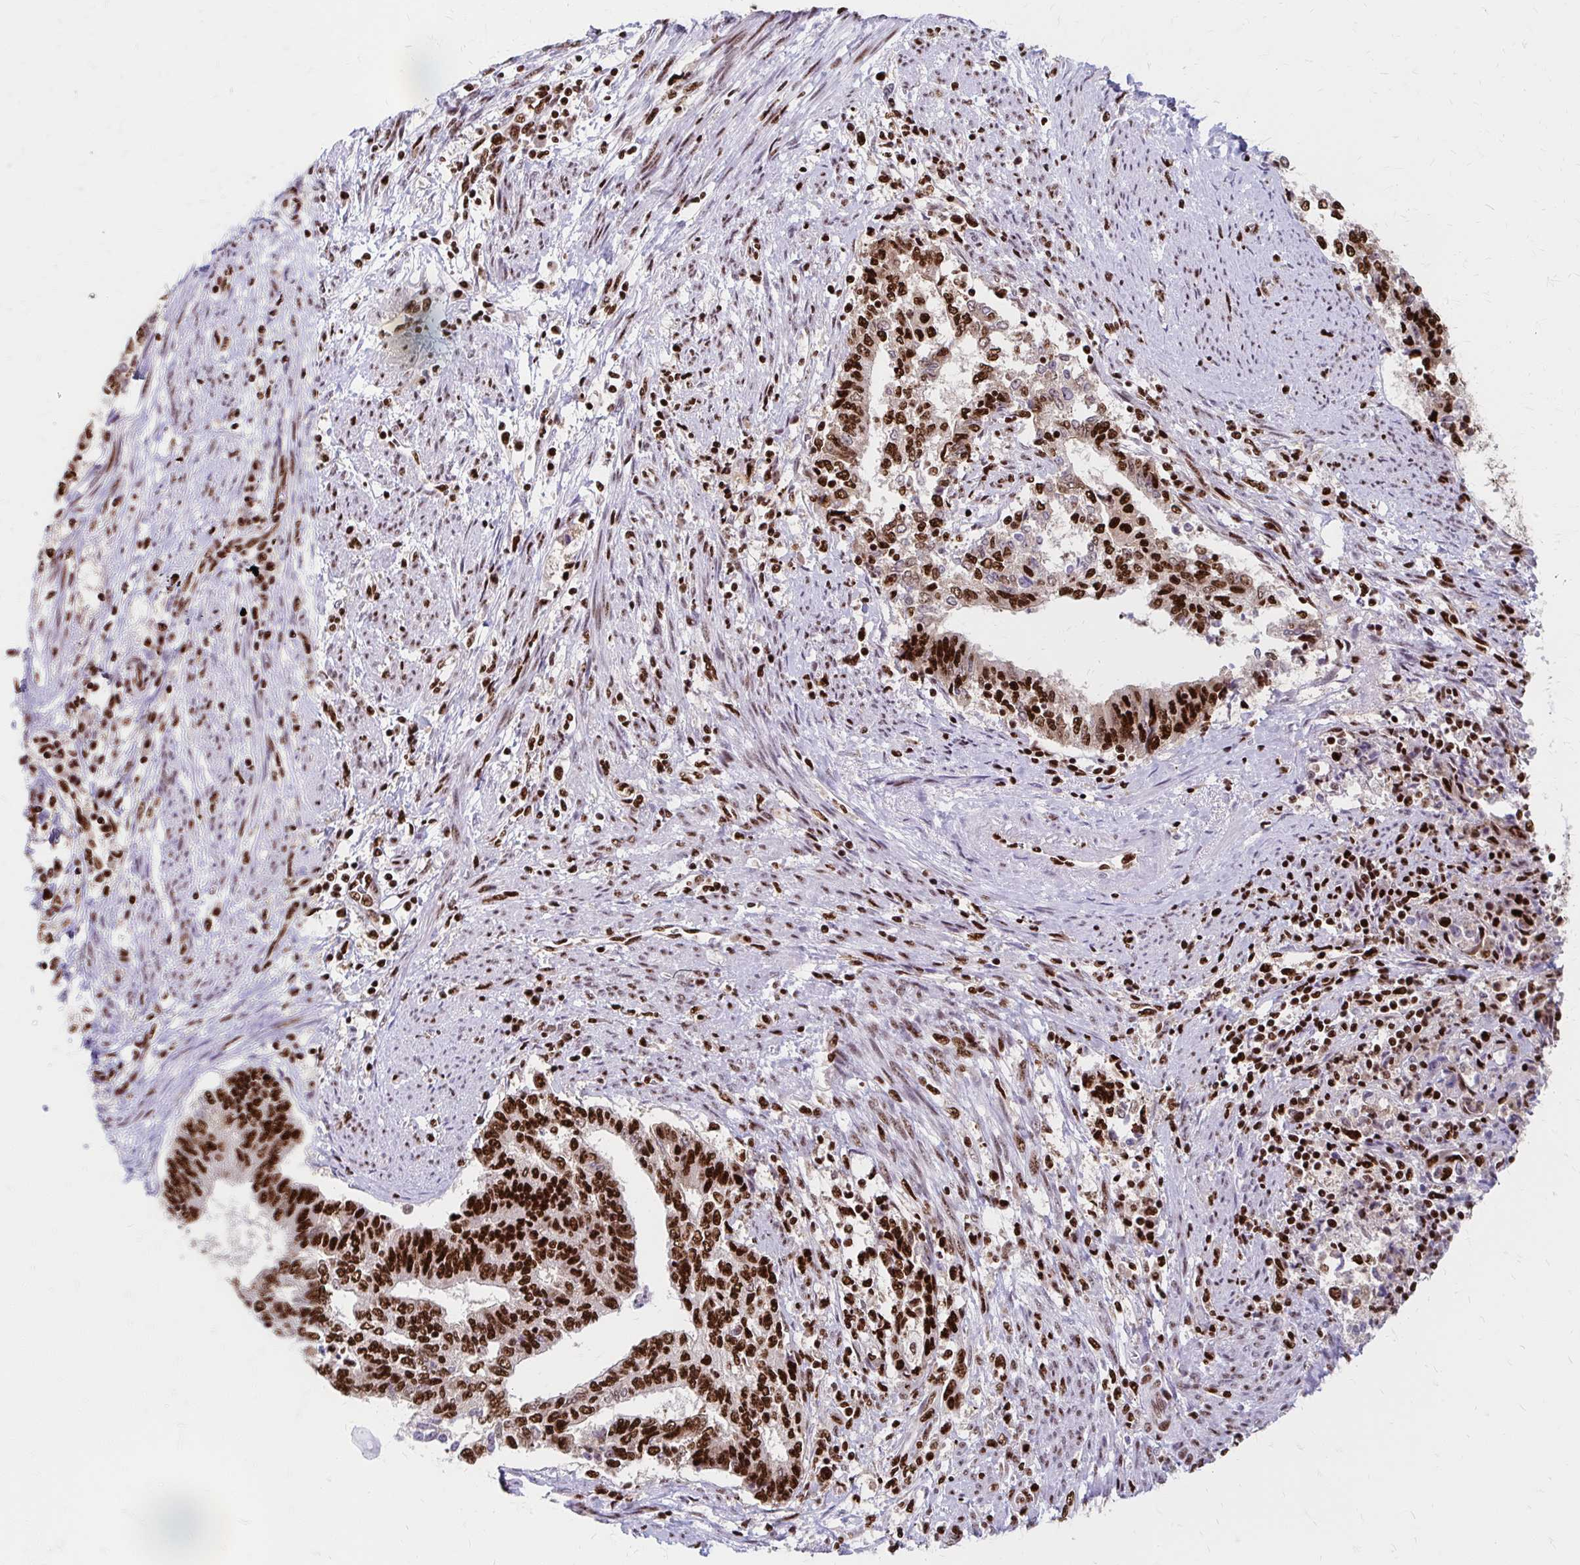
{"staining": {"intensity": "strong", "quantity": ">75%", "location": "nuclear"}, "tissue": "endometrial cancer", "cell_type": "Tumor cells", "image_type": "cancer", "snomed": [{"axis": "morphology", "description": "Adenocarcinoma, NOS"}, {"axis": "topography", "description": "Endometrium"}], "caption": "Immunohistochemical staining of endometrial adenocarcinoma displays high levels of strong nuclear staining in about >75% of tumor cells.", "gene": "CNKSR3", "patient": {"sex": "female", "age": 65}}